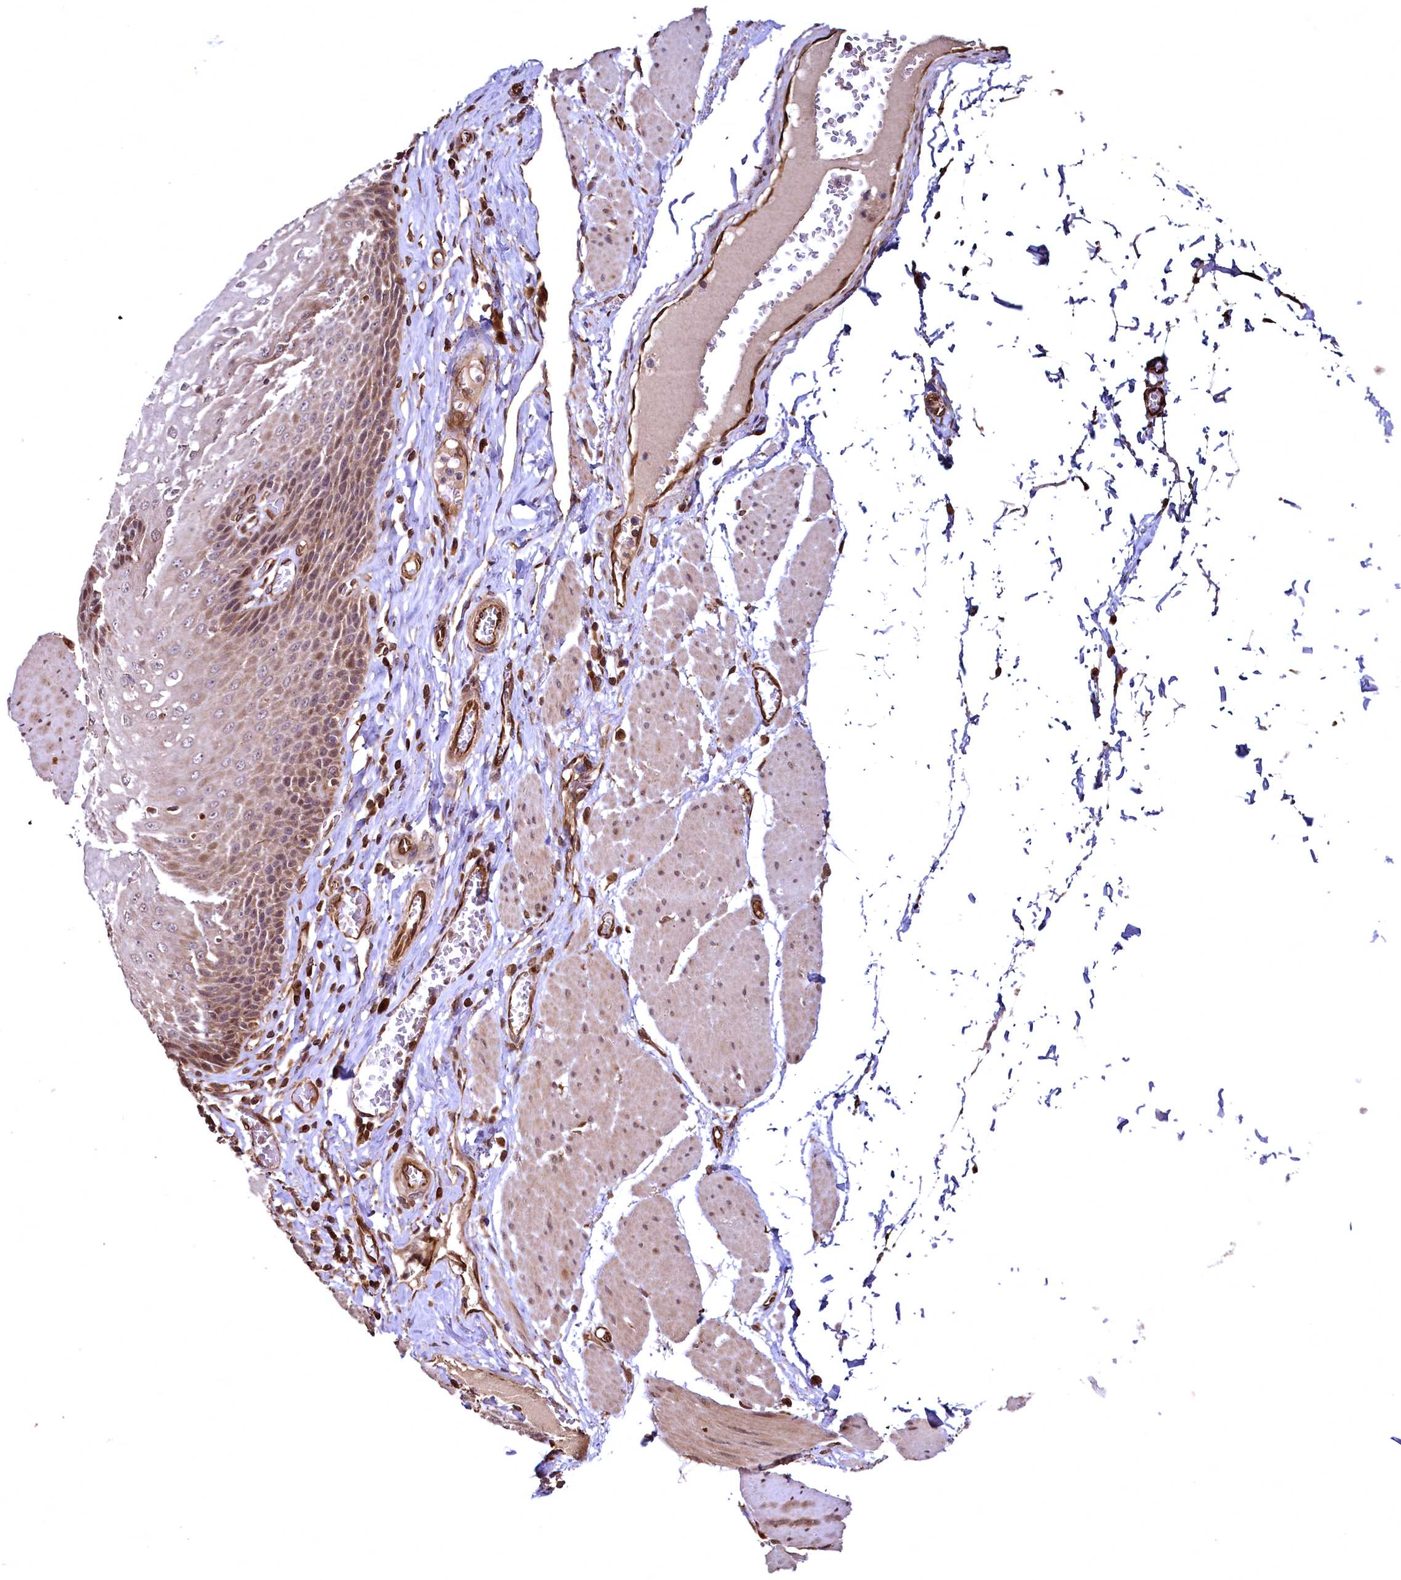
{"staining": {"intensity": "moderate", "quantity": "25%-75%", "location": "cytoplasmic/membranous,nuclear"}, "tissue": "esophagus", "cell_type": "Squamous epithelial cells", "image_type": "normal", "snomed": [{"axis": "morphology", "description": "Normal tissue, NOS"}, {"axis": "topography", "description": "Esophagus"}], "caption": "The photomicrograph shows immunohistochemical staining of benign esophagus. There is moderate cytoplasmic/membranous,nuclear staining is present in approximately 25%-75% of squamous epithelial cells.", "gene": "TBCEL", "patient": {"sex": "male", "age": 60}}